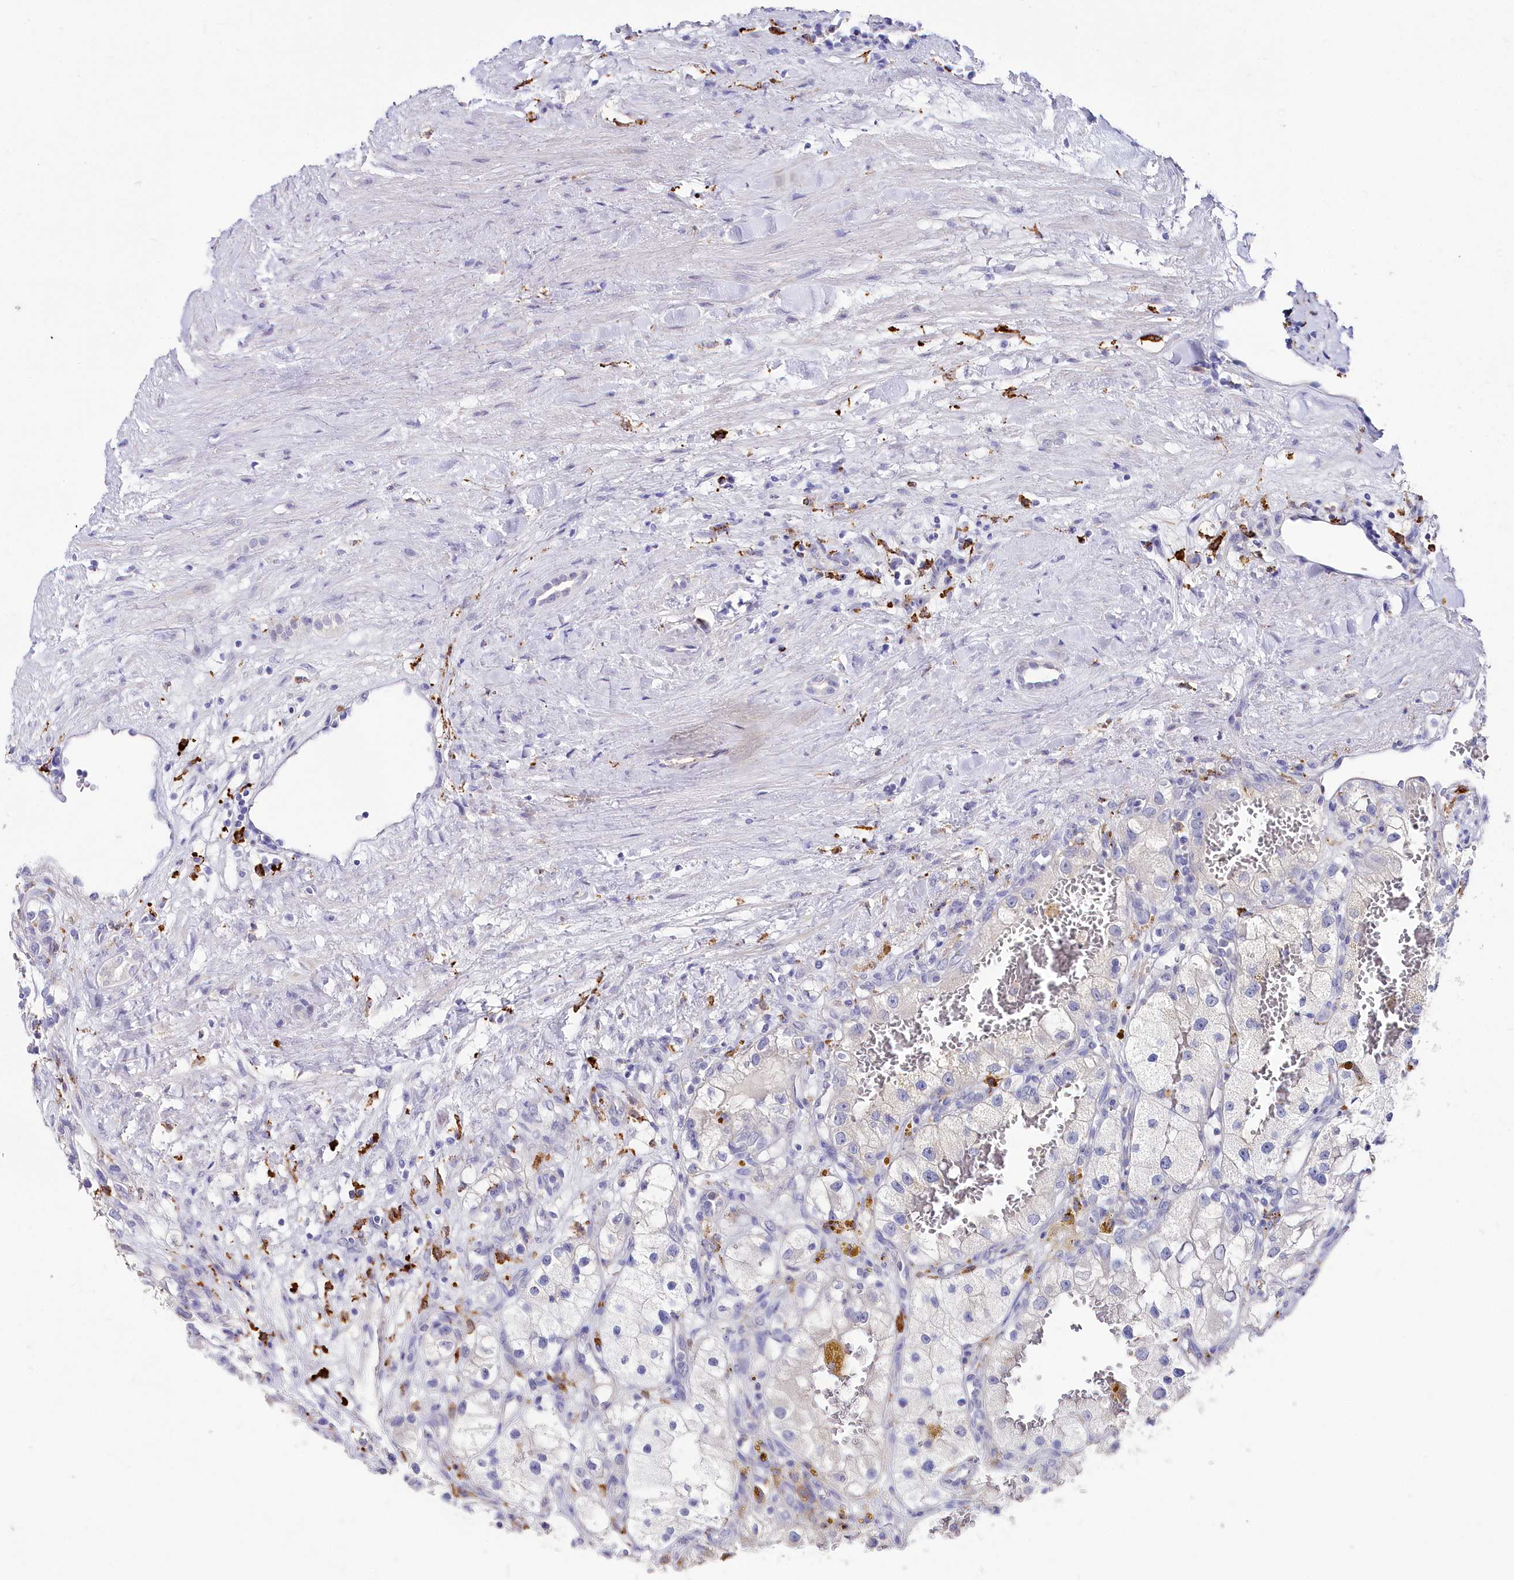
{"staining": {"intensity": "negative", "quantity": "none", "location": "none"}, "tissue": "renal cancer", "cell_type": "Tumor cells", "image_type": "cancer", "snomed": [{"axis": "morphology", "description": "Adenocarcinoma, NOS"}, {"axis": "topography", "description": "Kidney"}], "caption": "The IHC image has no significant positivity in tumor cells of adenocarcinoma (renal) tissue.", "gene": "CLEC4M", "patient": {"sex": "female", "age": 57}}